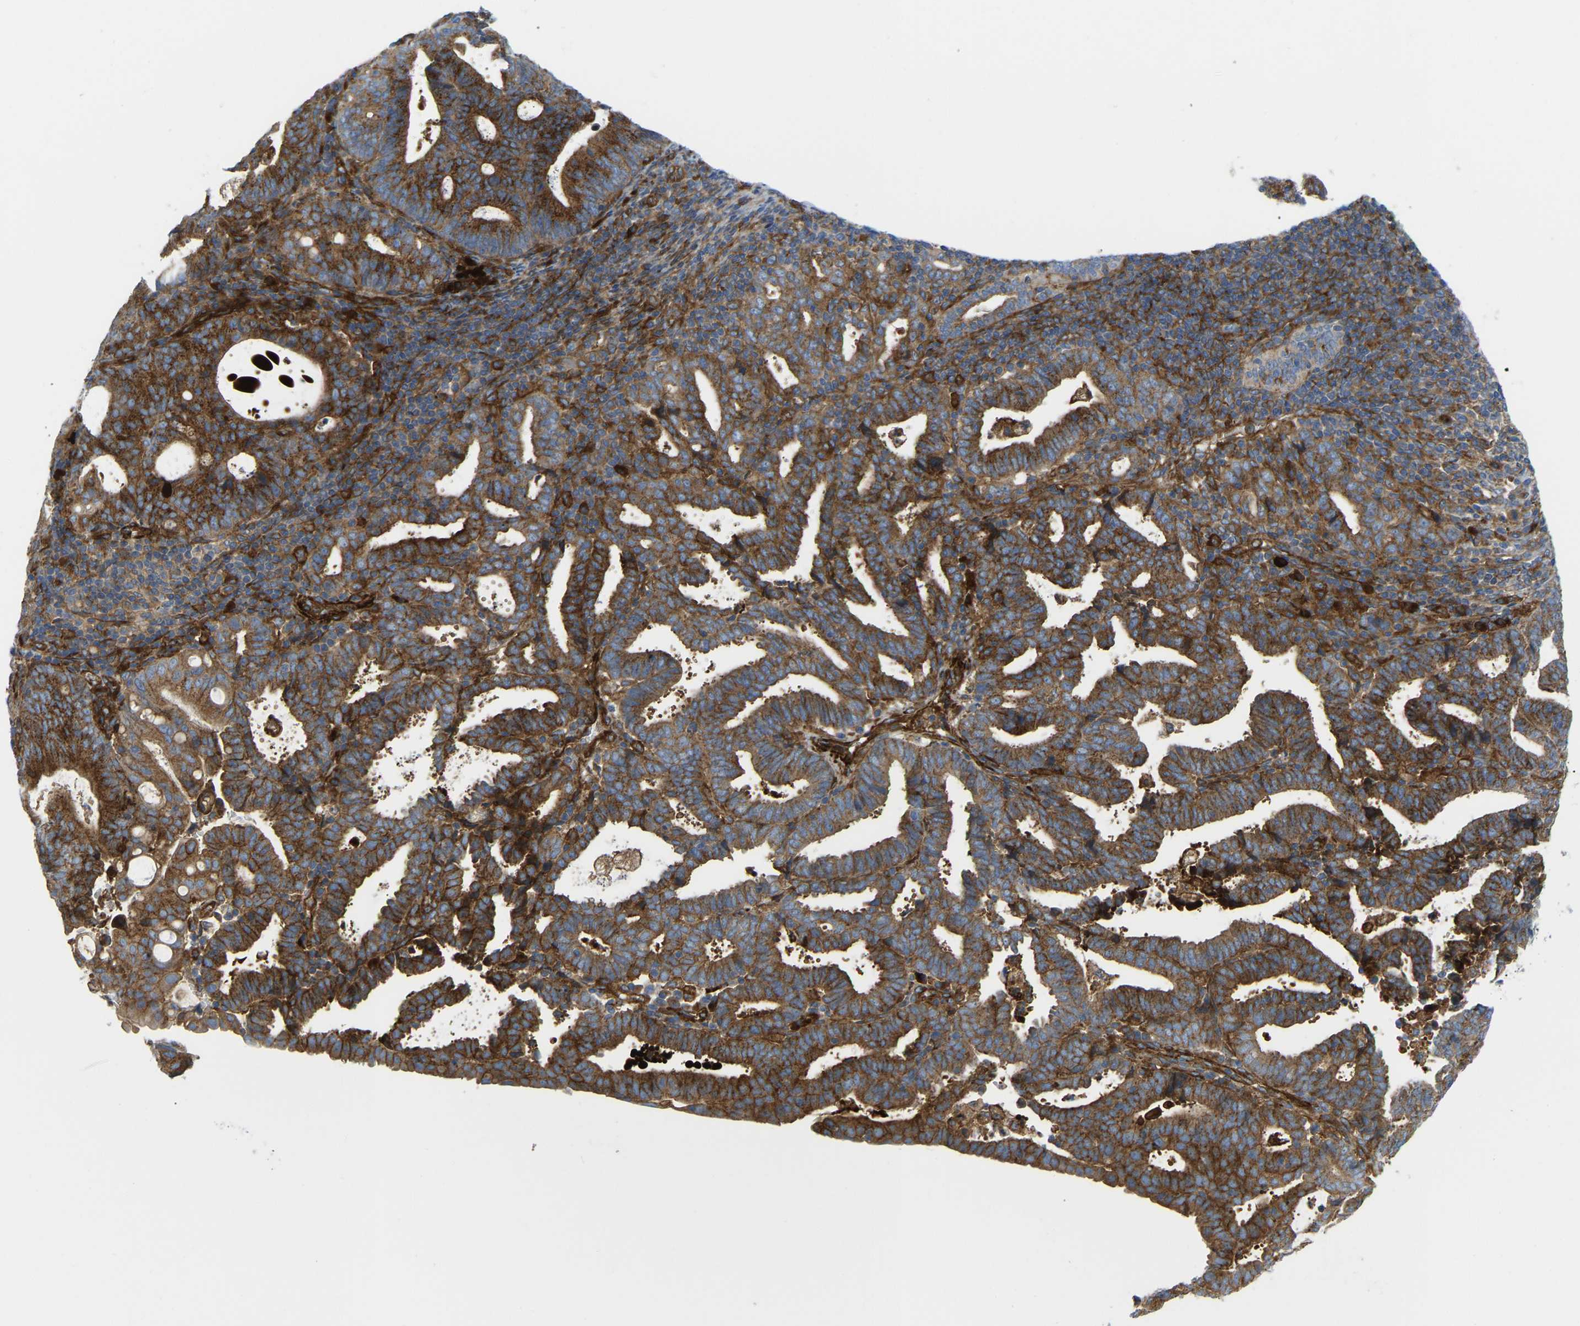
{"staining": {"intensity": "strong", "quantity": "25%-75%", "location": "cytoplasmic/membranous"}, "tissue": "endometrial cancer", "cell_type": "Tumor cells", "image_type": "cancer", "snomed": [{"axis": "morphology", "description": "Adenocarcinoma, NOS"}, {"axis": "topography", "description": "Uterus"}], "caption": "Brown immunohistochemical staining in human endometrial cancer (adenocarcinoma) shows strong cytoplasmic/membranous staining in approximately 25%-75% of tumor cells.", "gene": "PICALM", "patient": {"sex": "female", "age": 83}}